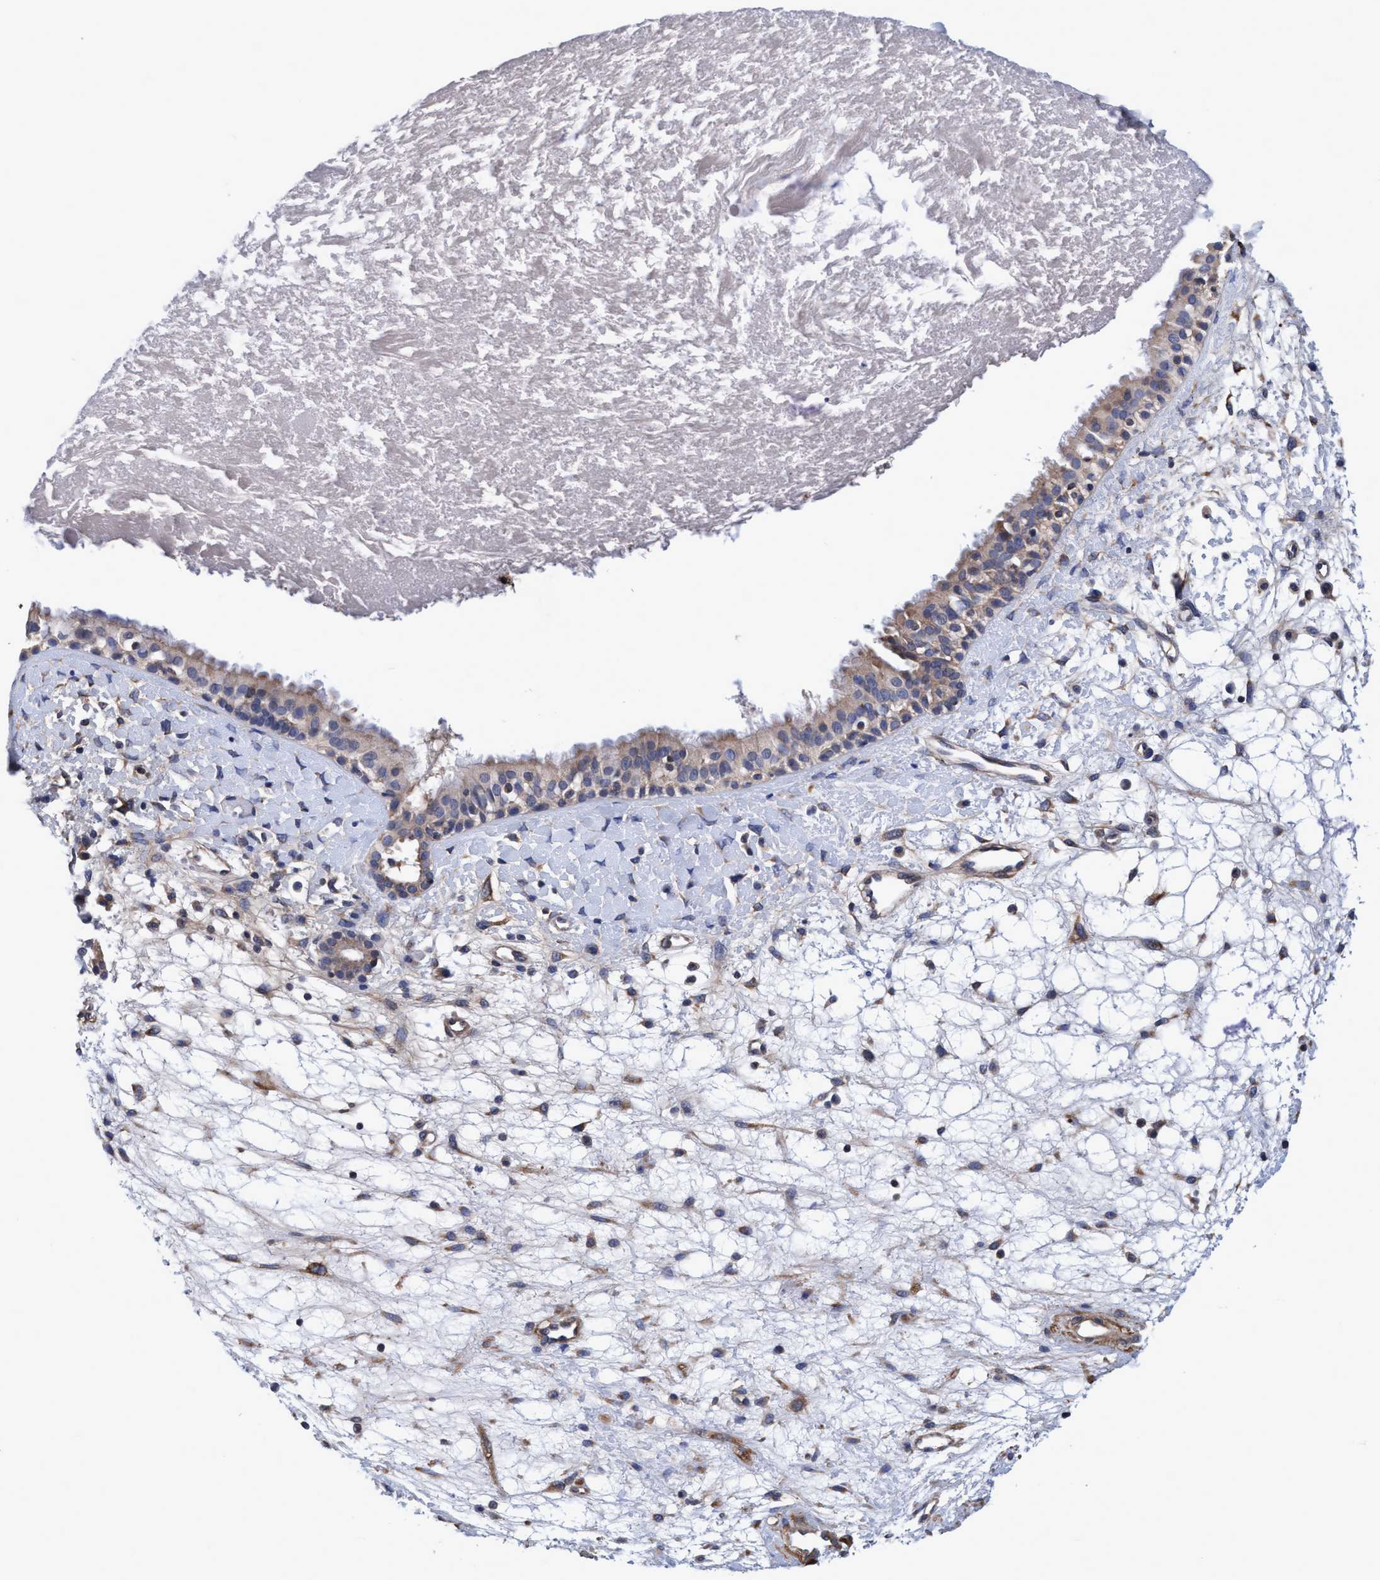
{"staining": {"intensity": "weak", "quantity": "25%-75%", "location": "cytoplasmic/membranous"}, "tissue": "nasopharynx", "cell_type": "Respiratory epithelial cells", "image_type": "normal", "snomed": [{"axis": "morphology", "description": "Normal tissue, NOS"}, {"axis": "topography", "description": "Nasopharynx"}], "caption": "A low amount of weak cytoplasmic/membranous staining is appreciated in about 25%-75% of respiratory epithelial cells in benign nasopharynx.", "gene": "CALCOCO2", "patient": {"sex": "male", "age": 22}}